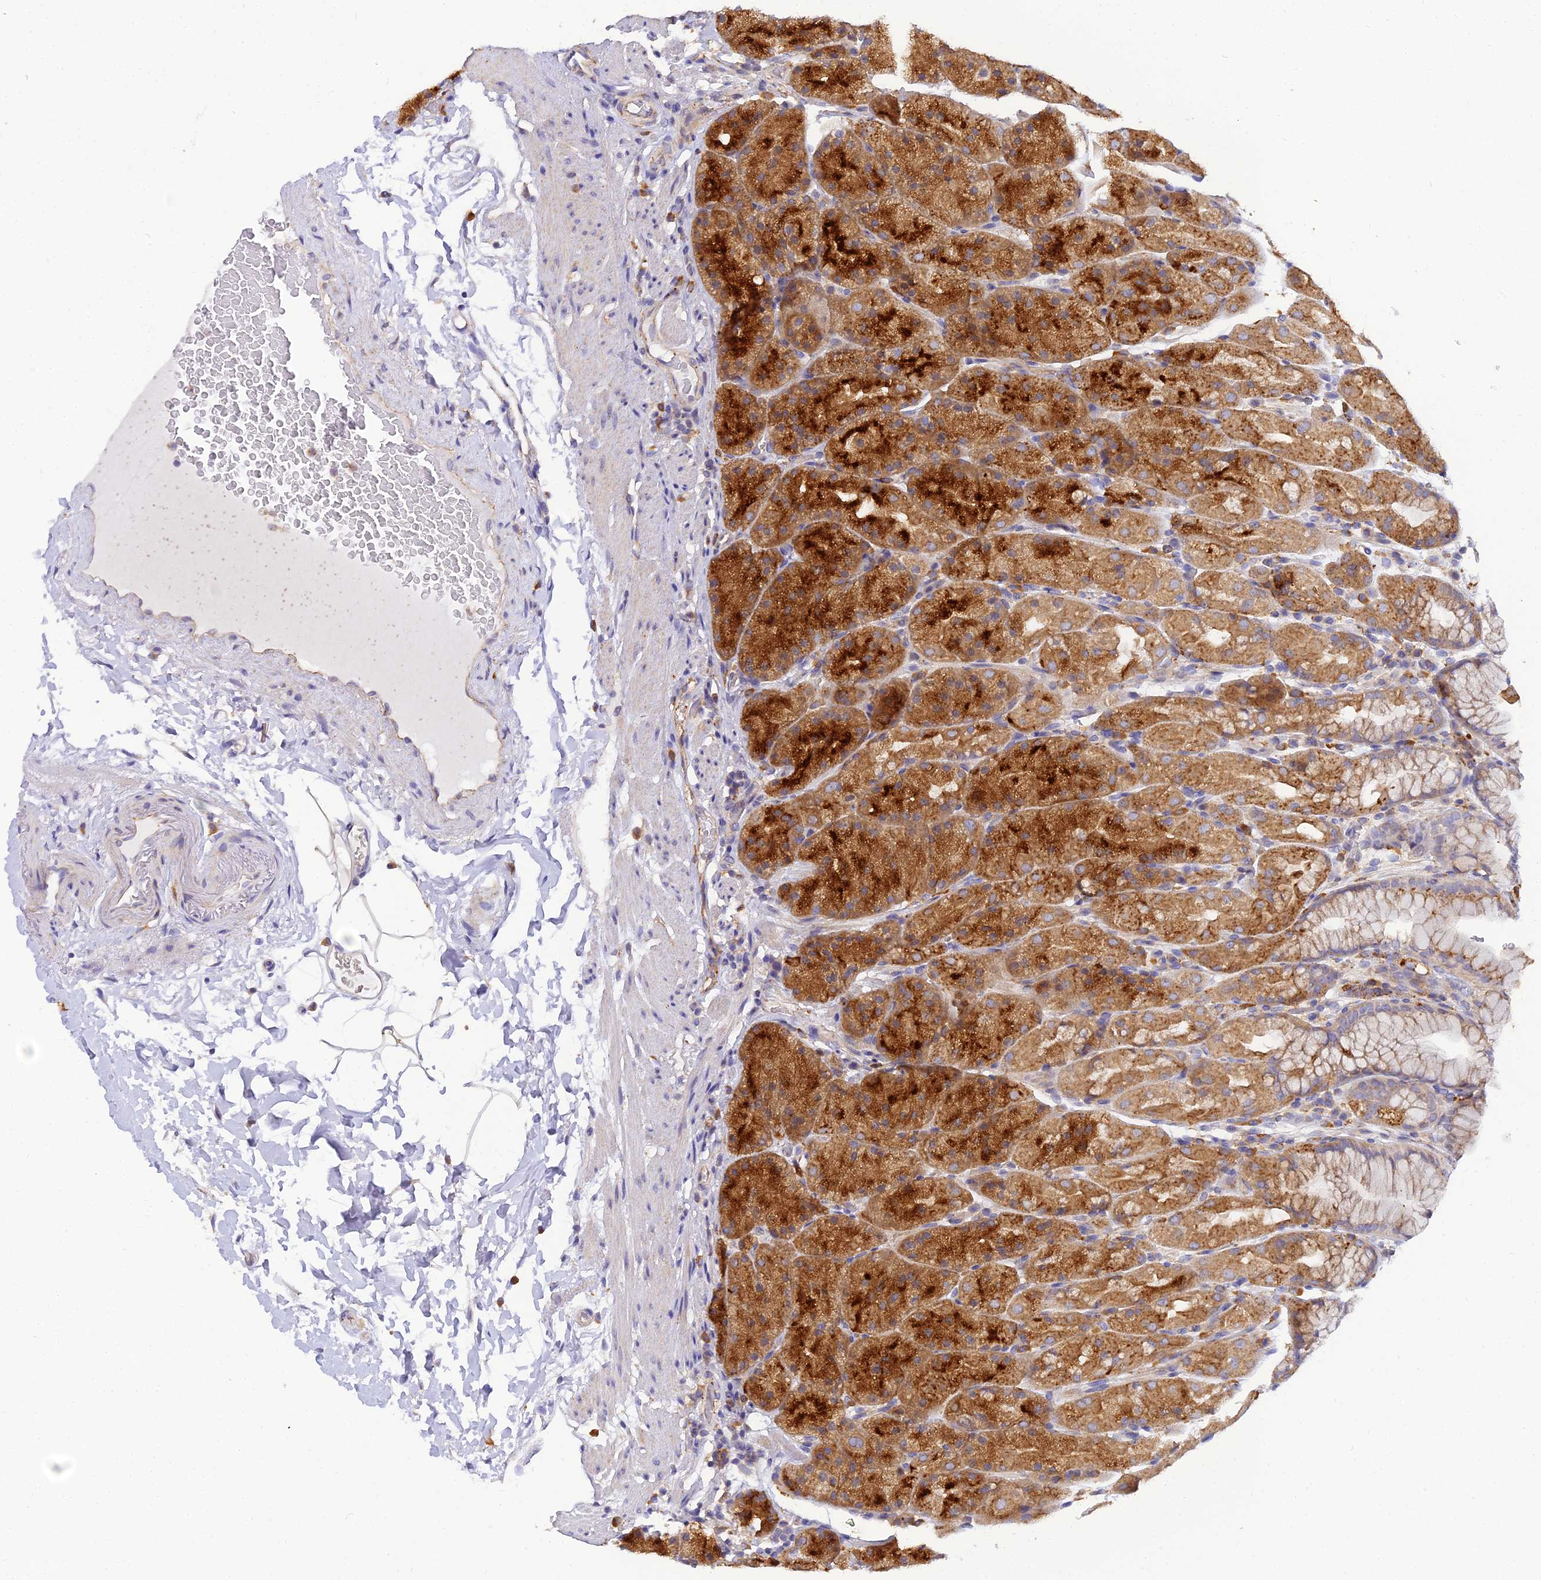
{"staining": {"intensity": "strong", "quantity": "25%-75%", "location": "cytoplasmic/membranous"}, "tissue": "stomach", "cell_type": "Glandular cells", "image_type": "normal", "snomed": [{"axis": "morphology", "description": "Normal tissue, NOS"}, {"axis": "topography", "description": "Stomach, upper"}, {"axis": "topography", "description": "Stomach, lower"}], "caption": "Approximately 25%-75% of glandular cells in unremarkable human stomach exhibit strong cytoplasmic/membranous protein positivity as visualized by brown immunohistochemical staining.", "gene": "ARL8A", "patient": {"sex": "male", "age": 67}}